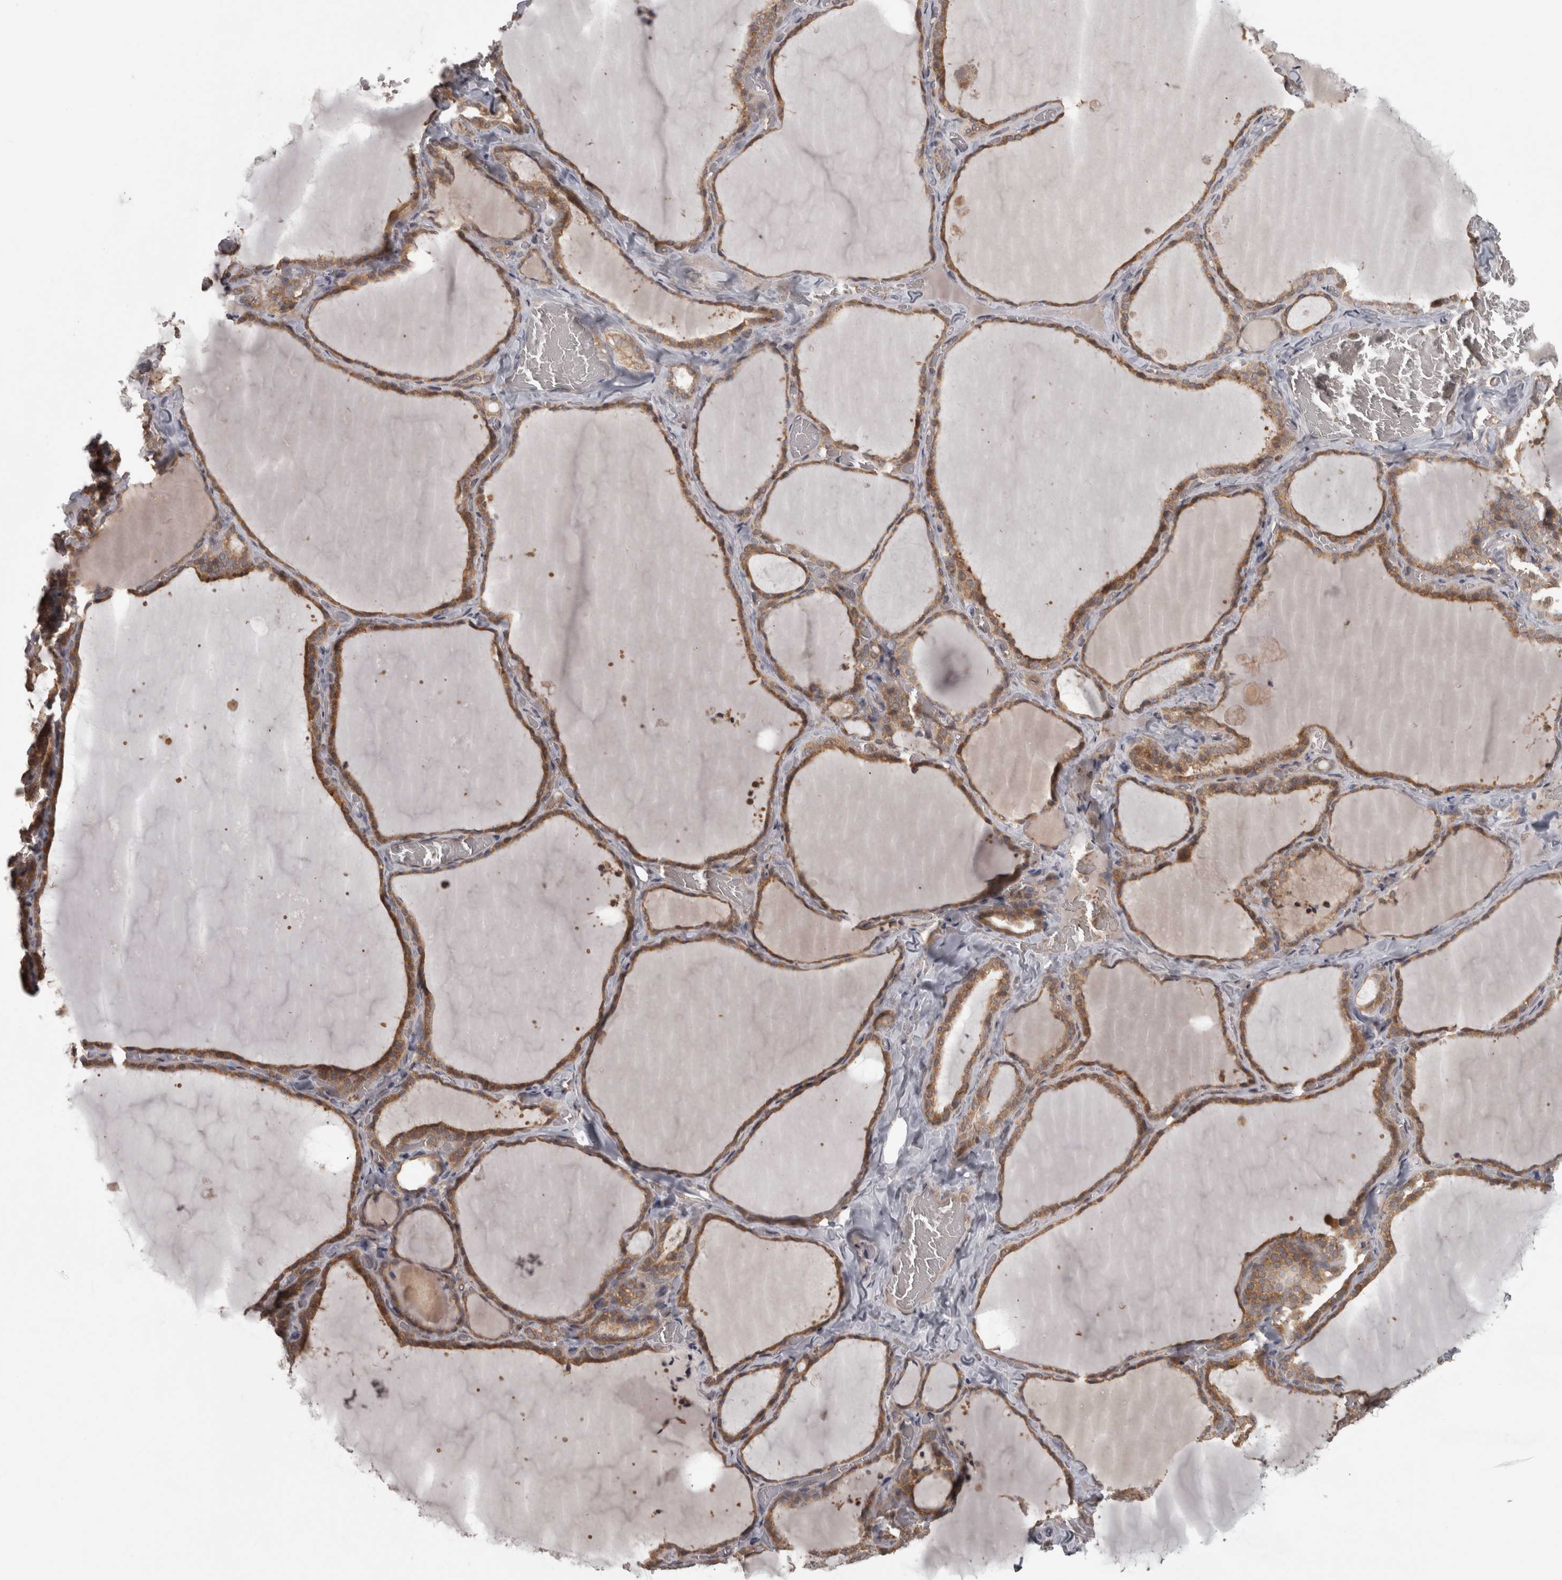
{"staining": {"intensity": "moderate", "quantity": ">75%", "location": "cytoplasmic/membranous"}, "tissue": "thyroid gland", "cell_type": "Glandular cells", "image_type": "normal", "snomed": [{"axis": "morphology", "description": "Normal tissue, NOS"}, {"axis": "topography", "description": "Thyroid gland"}], "caption": "Glandular cells show medium levels of moderate cytoplasmic/membranous expression in about >75% of cells in unremarkable thyroid gland. (IHC, brightfield microscopy, high magnification).", "gene": "MICU3", "patient": {"sex": "female", "age": 22}}